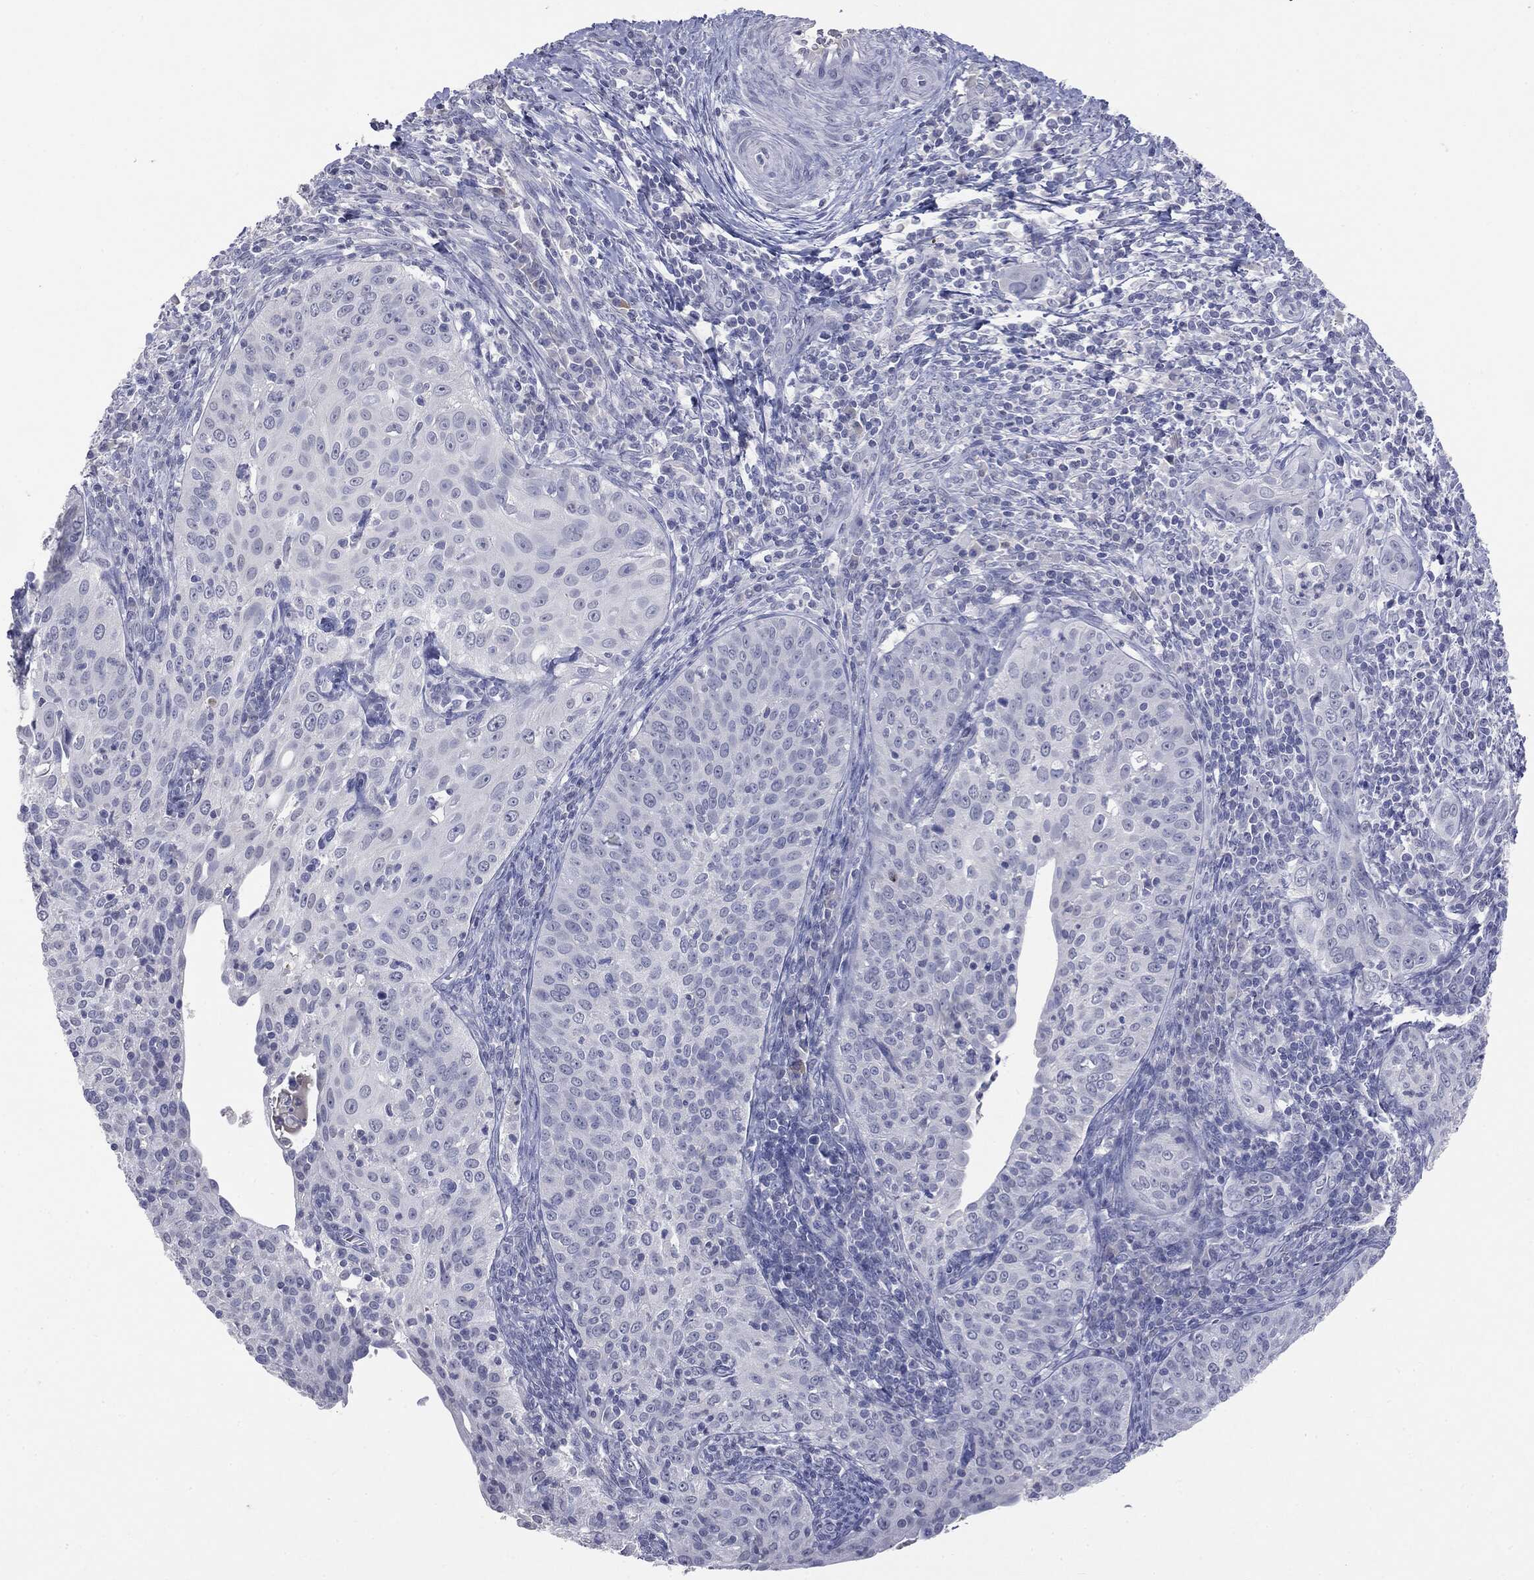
{"staining": {"intensity": "negative", "quantity": "none", "location": "none"}, "tissue": "cervical cancer", "cell_type": "Tumor cells", "image_type": "cancer", "snomed": [{"axis": "morphology", "description": "Squamous cell carcinoma, NOS"}, {"axis": "topography", "description": "Cervix"}], "caption": "Immunohistochemistry photomicrograph of neoplastic tissue: cervical cancer stained with DAB (3,3'-diaminobenzidine) displays no significant protein staining in tumor cells.", "gene": "TSHB", "patient": {"sex": "female", "age": 30}}